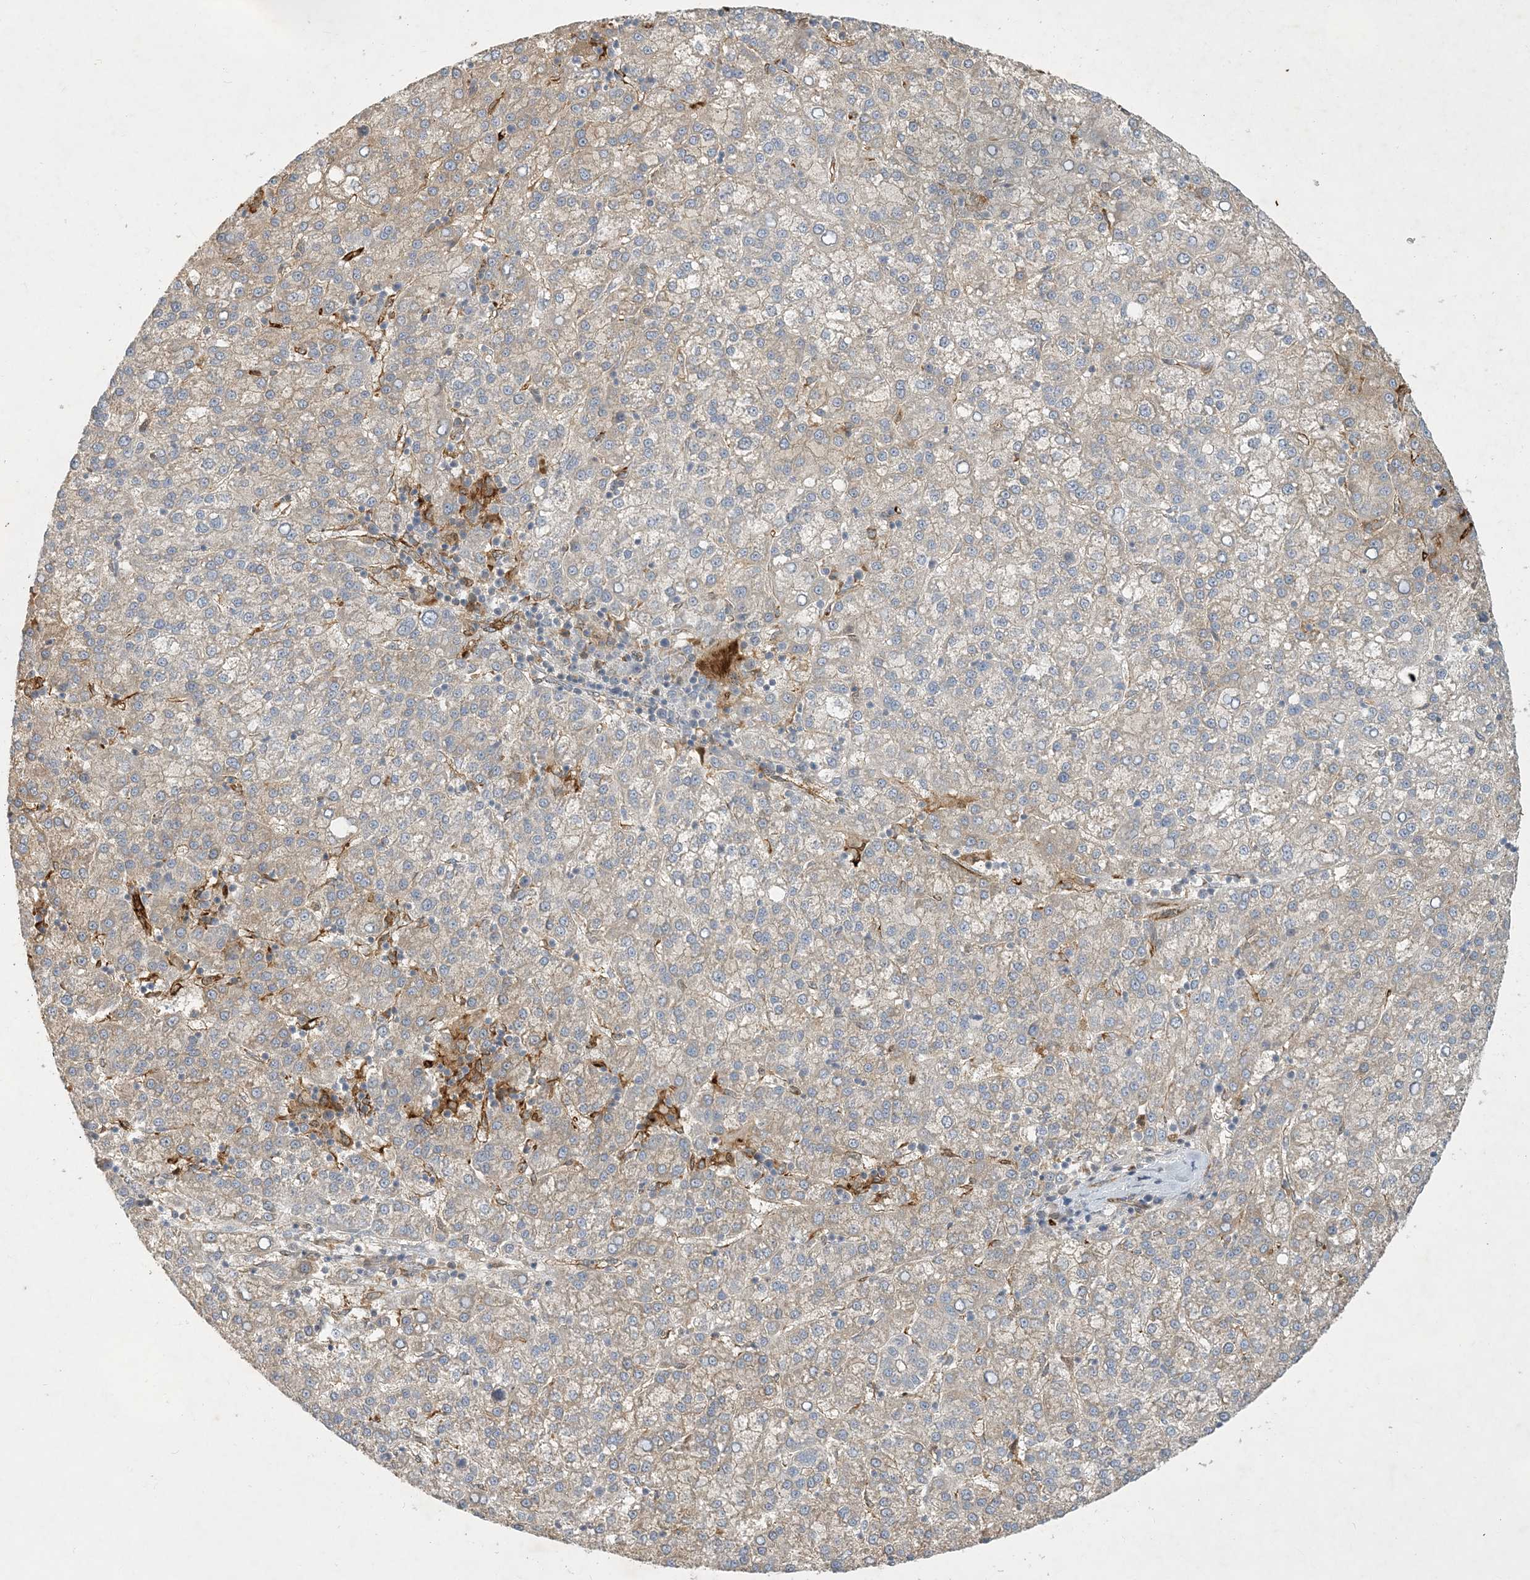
{"staining": {"intensity": "negative", "quantity": "none", "location": "none"}, "tissue": "liver cancer", "cell_type": "Tumor cells", "image_type": "cancer", "snomed": [{"axis": "morphology", "description": "Carcinoma, Hepatocellular, NOS"}, {"axis": "topography", "description": "Liver"}], "caption": "High power microscopy micrograph of an IHC photomicrograph of liver cancer, revealing no significant positivity in tumor cells.", "gene": "CDS1", "patient": {"sex": "female", "age": 58}}